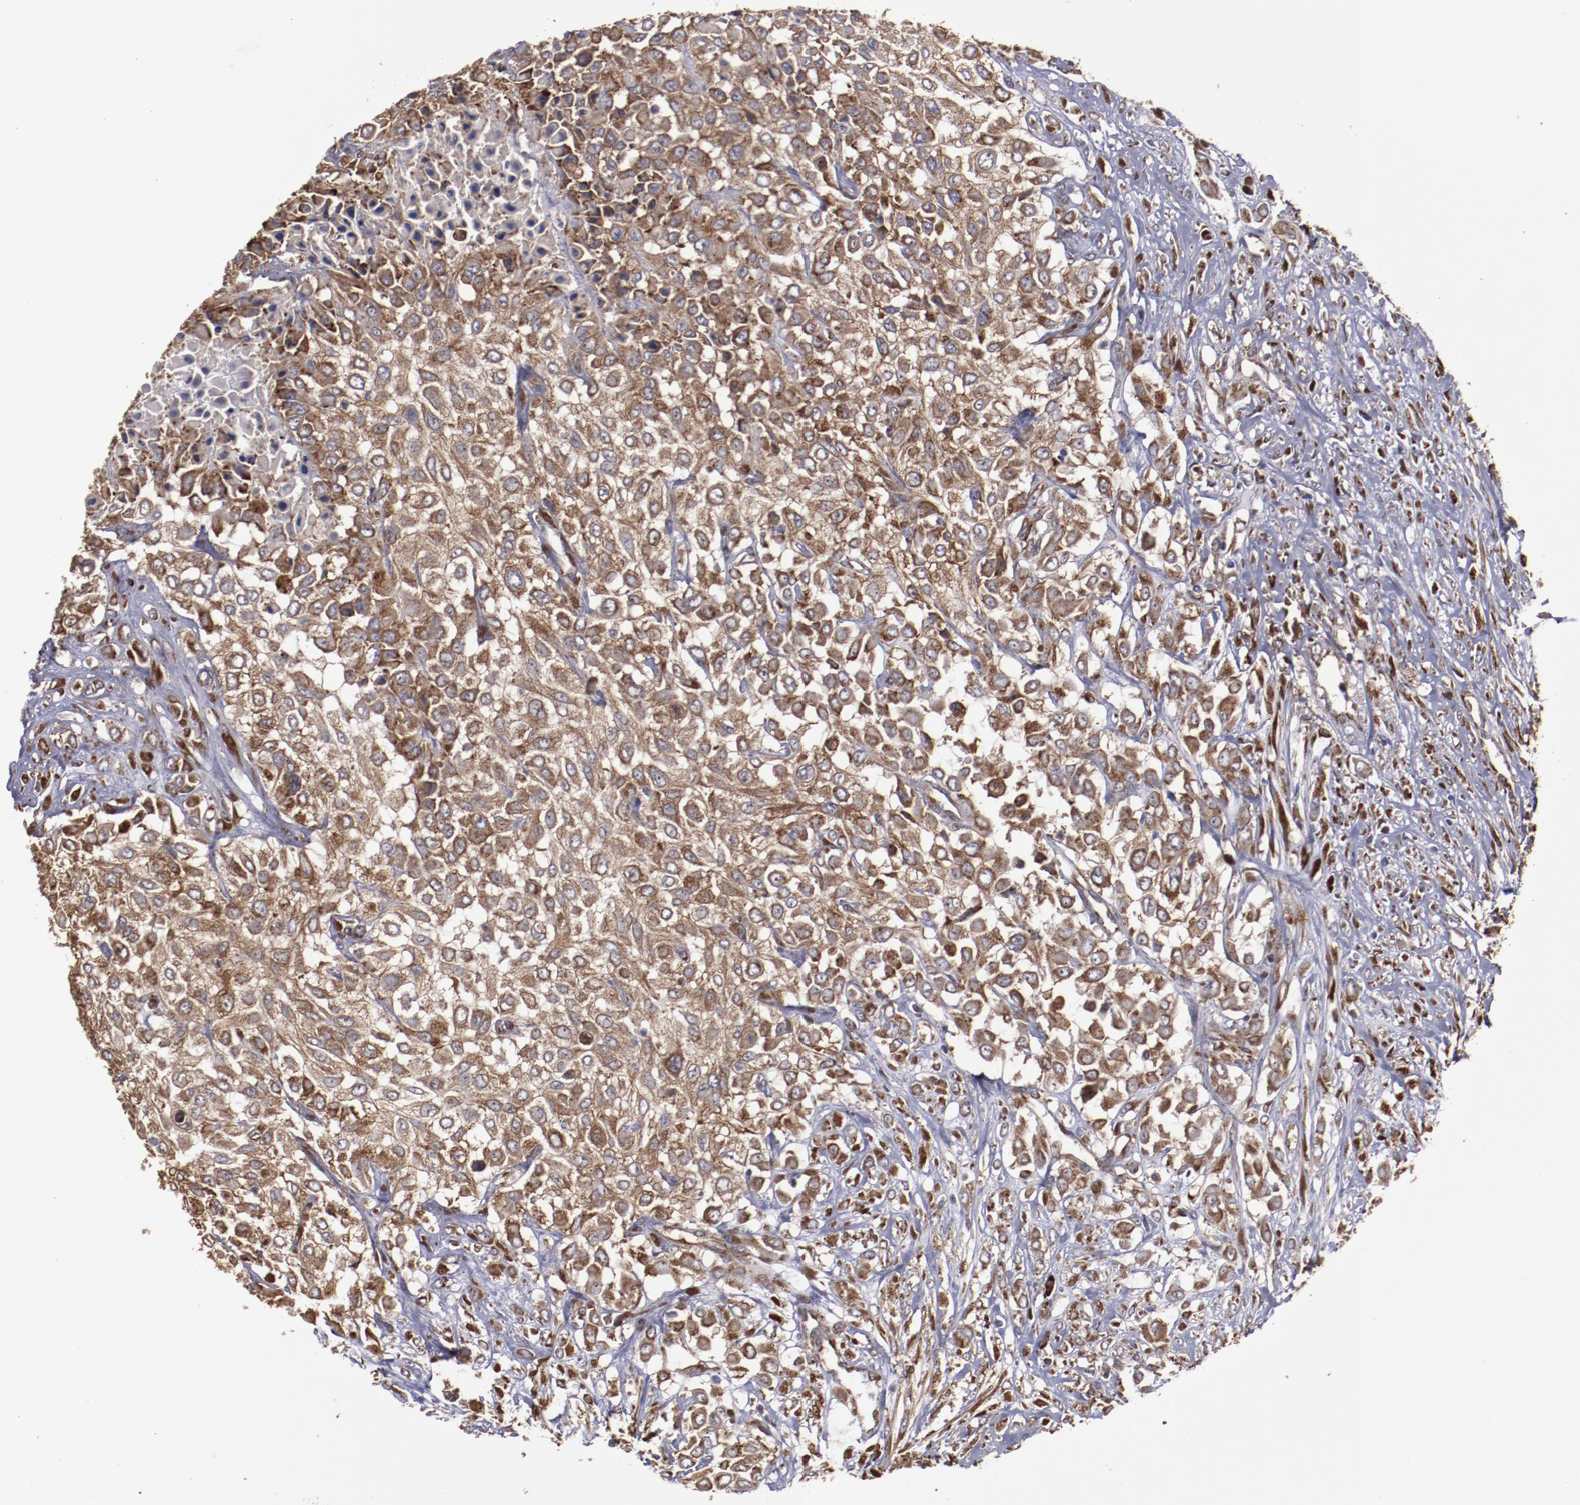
{"staining": {"intensity": "strong", "quantity": ">75%", "location": "cytoplasmic/membranous"}, "tissue": "urothelial cancer", "cell_type": "Tumor cells", "image_type": "cancer", "snomed": [{"axis": "morphology", "description": "Urothelial carcinoma, High grade"}, {"axis": "topography", "description": "Urinary bladder"}], "caption": "Urothelial carcinoma (high-grade) tissue reveals strong cytoplasmic/membranous expression in about >75% of tumor cells", "gene": "RPS4Y1", "patient": {"sex": "male", "age": 57}}